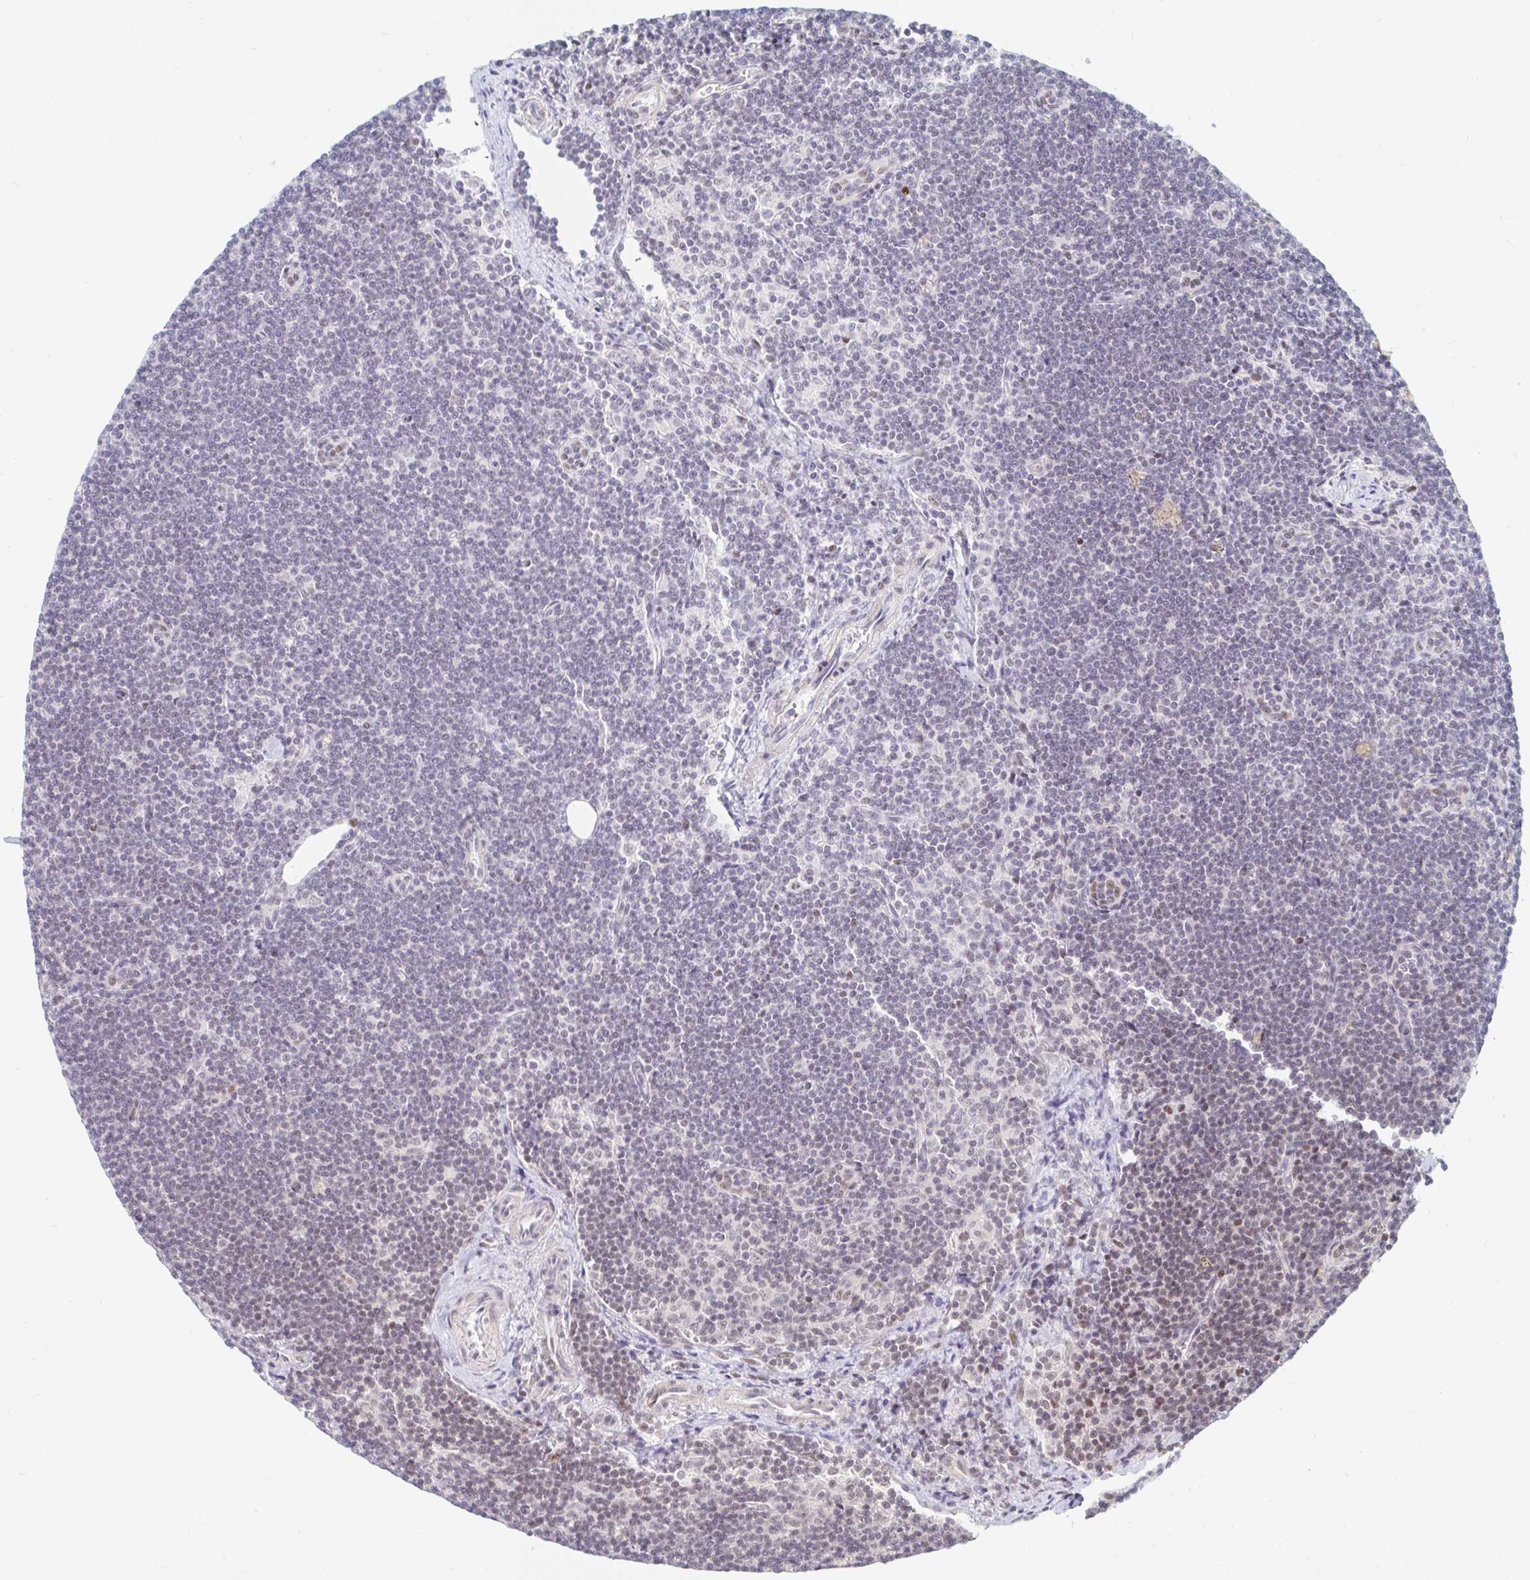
{"staining": {"intensity": "negative", "quantity": "none", "location": "none"}, "tissue": "lymphoma", "cell_type": "Tumor cells", "image_type": "cancer", "snomed": [{"axis": "morphology", "description": "Malignant lymphoma, non-Hodgkin's type, Low grade"}, {"axis": "topography", "description": "Lymph node"}], "caption": "This is an immunohistochemistry (IHC) photomicrograph of human low-grade malignant lymphoma, non-Hodgkin's type. There is no expression in tumor cells.", "gene": "CHD2", "patient": {"sex": "female", "age": 73}}